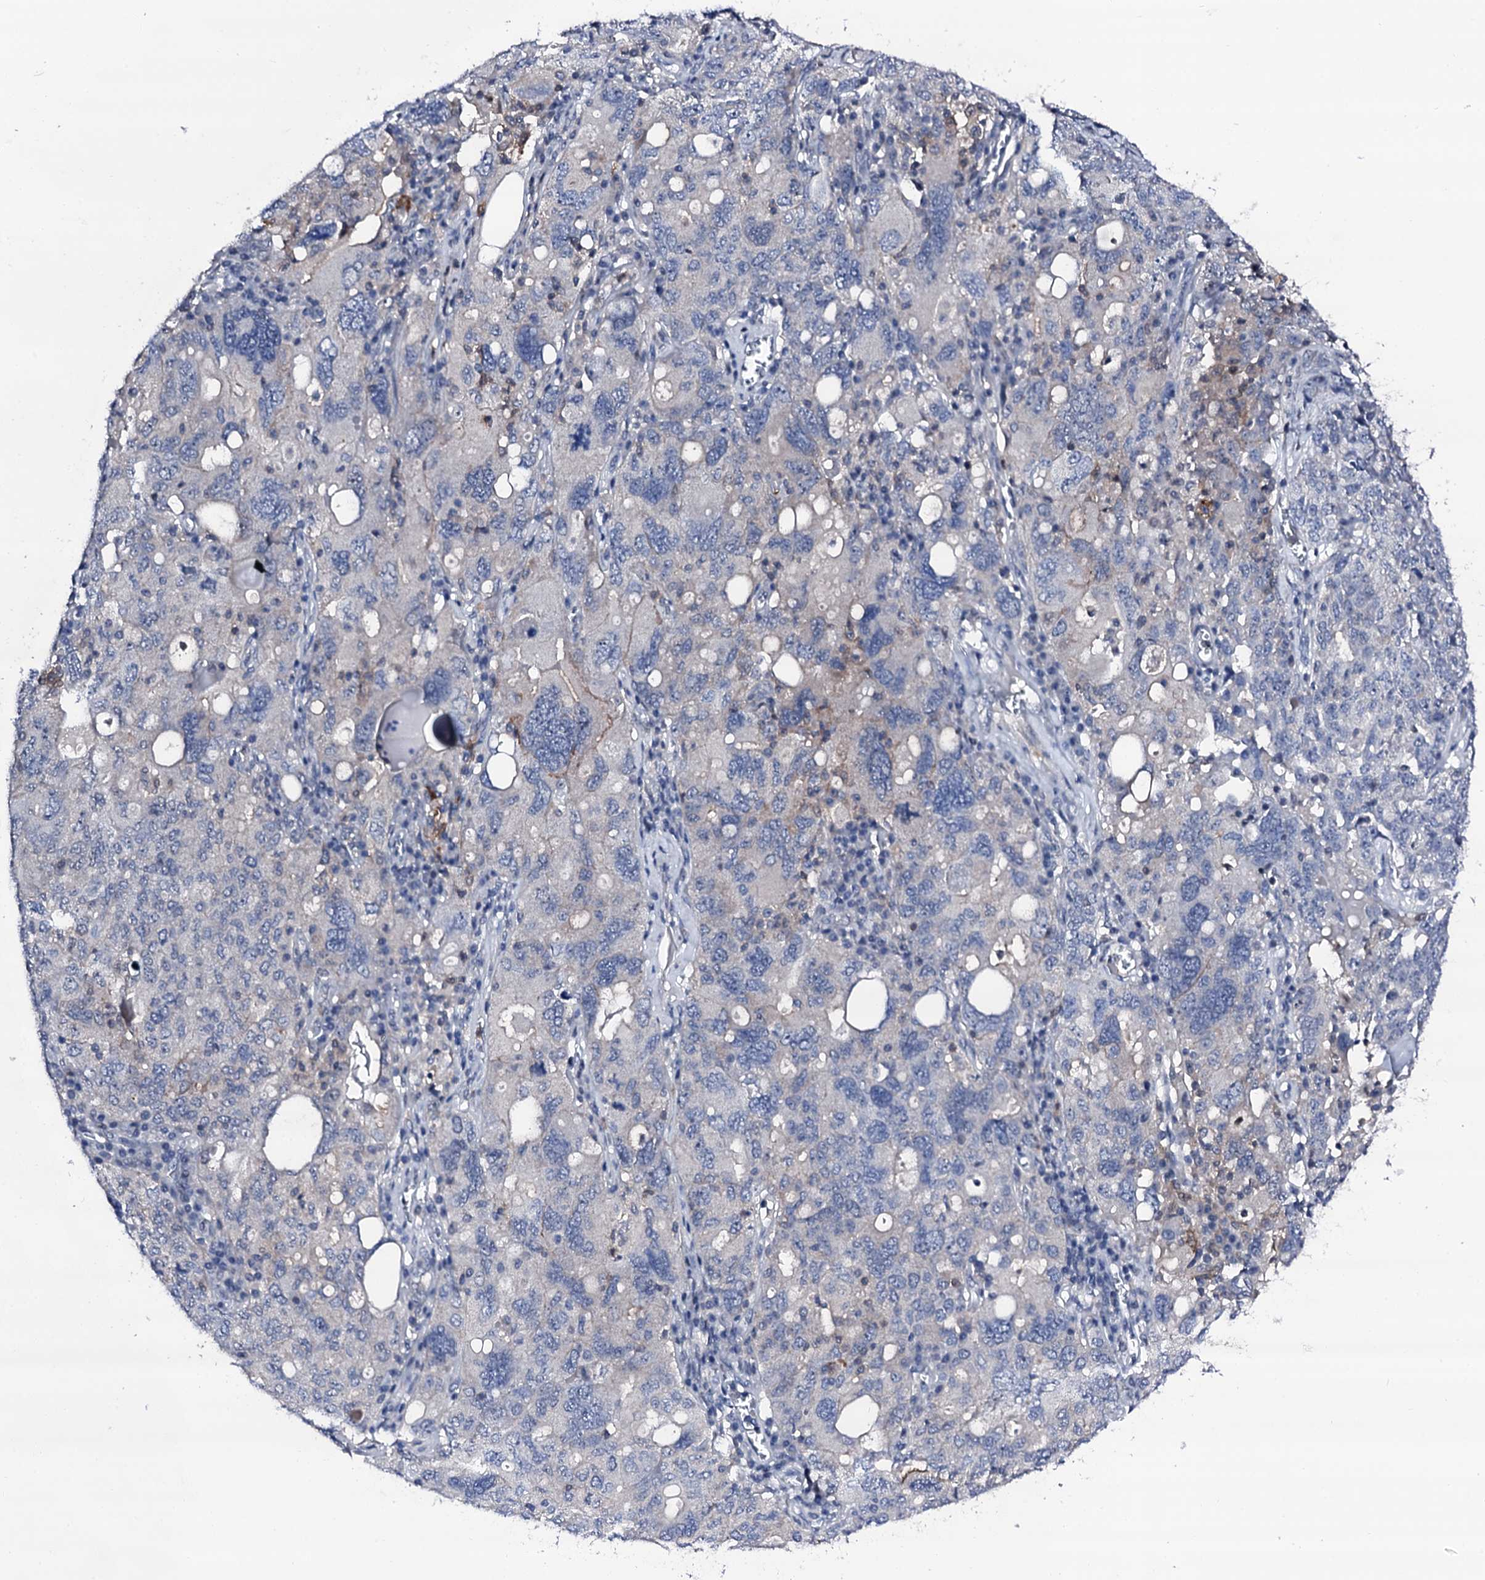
{"staining": {"intensity": "negative", "quantity": "none", "location": "none"}, "tissue": "ovarian cancer", "cell_type": "Tumor cells", "image_type": "cancer", "snomed": [{"axis": "morphology", "description": "Carcinoma, endometroid"}, {"axis": "topography", "description": "Ovary"}], "caption": "This is an immunohistochemistry image of ovarian endometroid carcinoma. There is no expression in tumor cells.", "gene": "TRAFD1", "patient": {"sex": "female", "age": 62}}